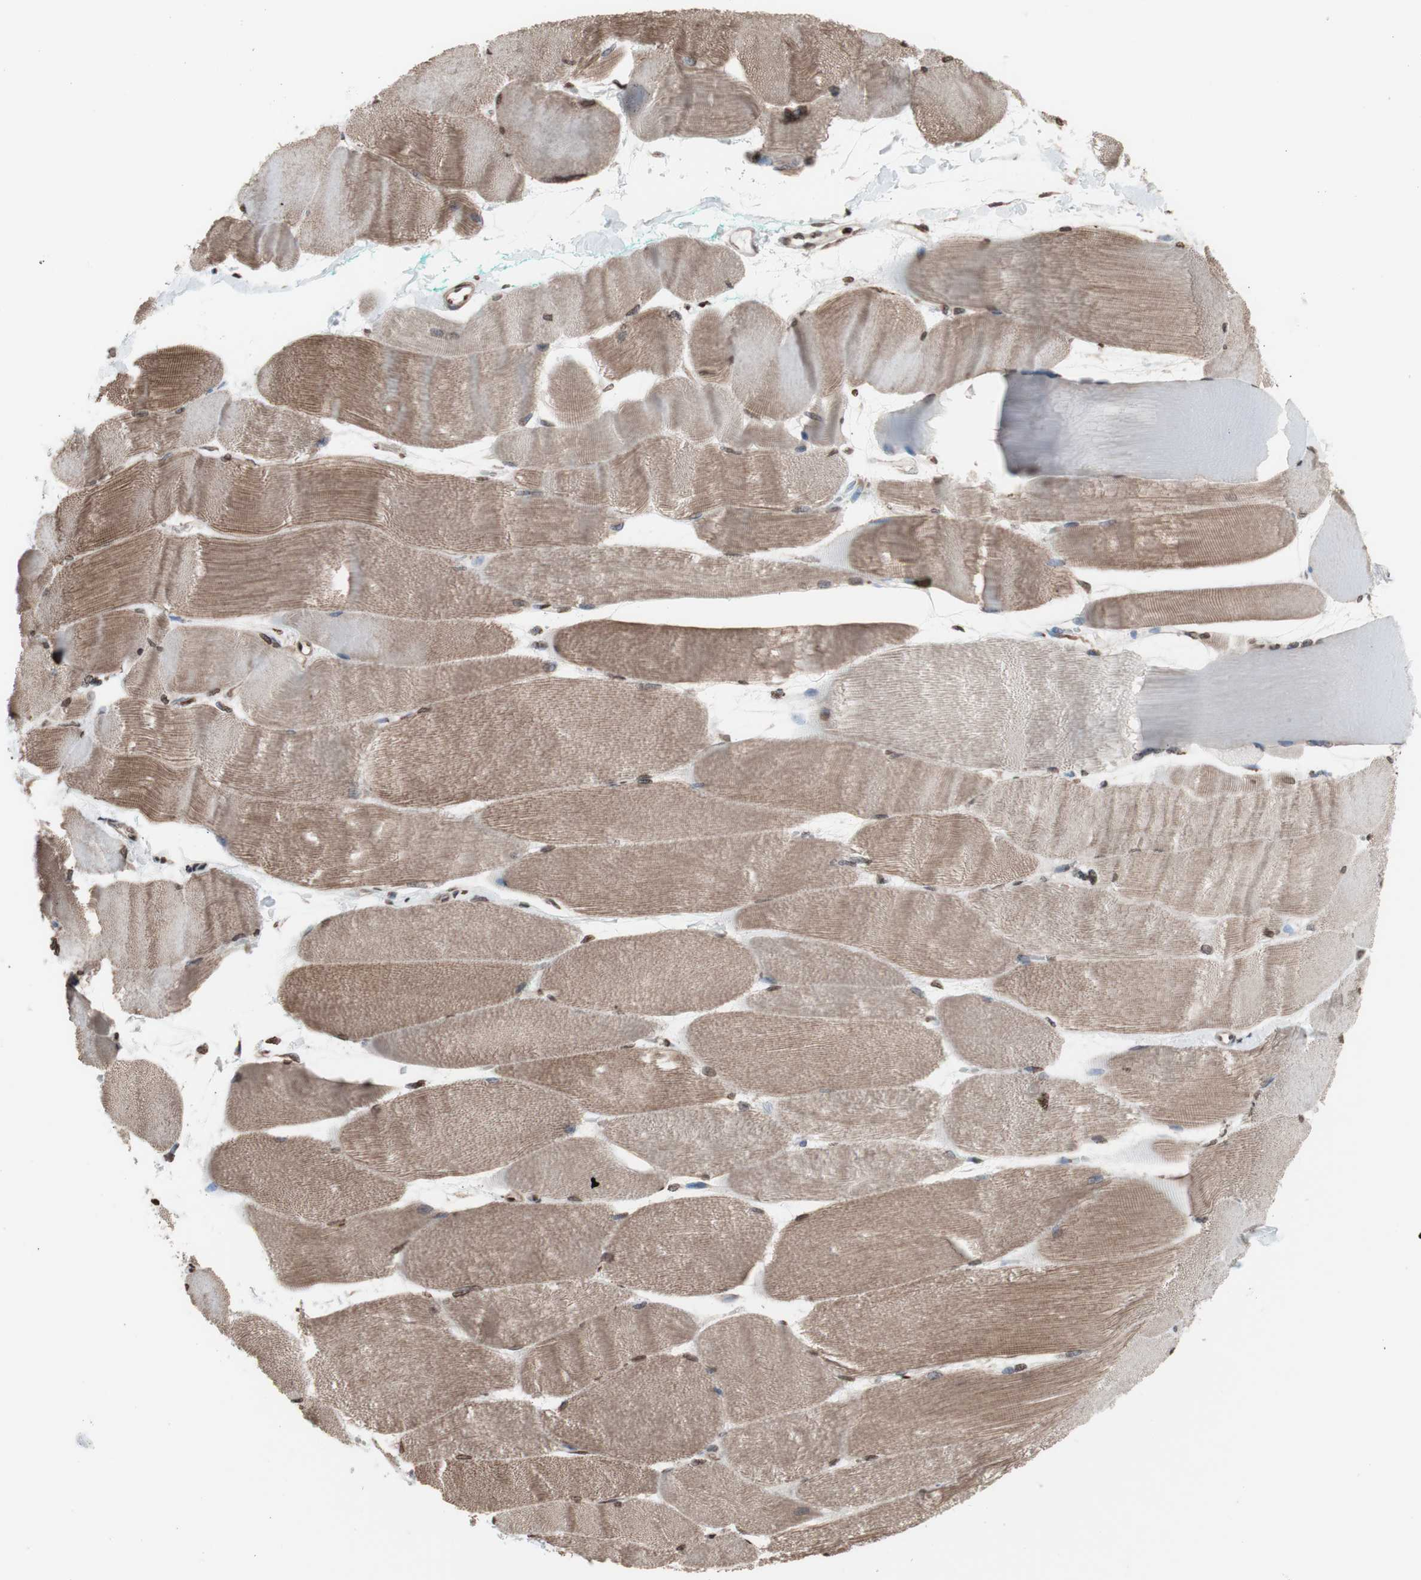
{"staining": {"intensity": "moderate", "quantity": ">75%", "location": "cytoplasmic/membranous,nuclear"}, "tissue": "skeletal muscle", "cell_type": "Myocytes", "image_type": "normal", "snomed": [{"axis": "morphology", "description": "Normal tissue, NOS"}, {"axis": "morphology", "description": "Squamous cell carcinoma, NOS"}, {"axis": "topography", "description": "Skeletal muscle"}], "caption": "The micrograph demonstrates immunohistochemical staining of normal skeletal muscle. There is moderate cytoplasmic/membranous,nuclear staining is identified in approximately >75% of myocytes.", "gene": "SNAI2", "patient": {"sex": "male", "age": 51}}